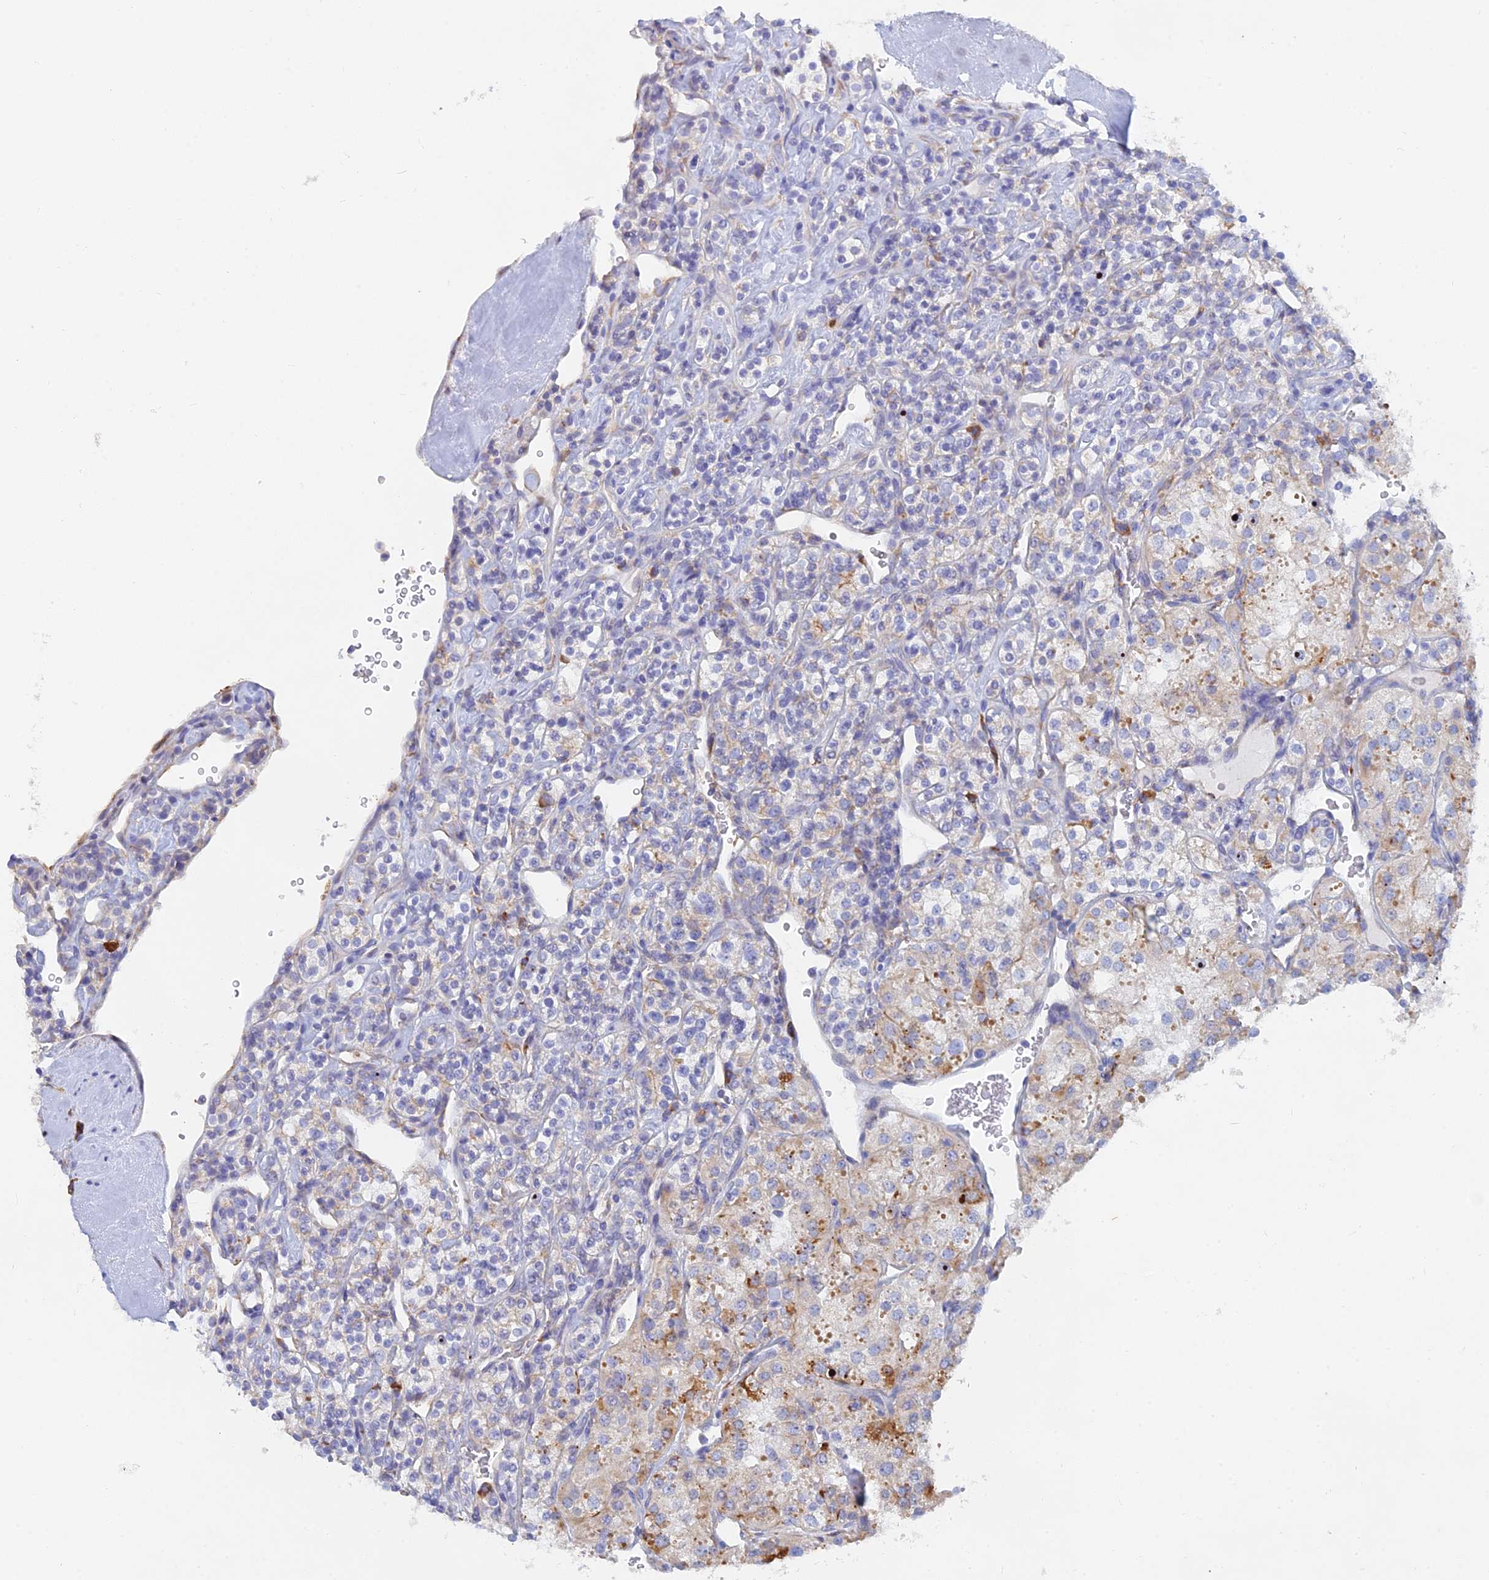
{"staining": {"intensity": "moderate", "quantity": "<25%", "location": "cytoplasmic/membranous"}, "tissue": "renal cancer", "cell_type": "Tumor cells", "image_type": "cancer", "snomed": [{"axis": "morphology", "description": "Adenocarcinoma, NOS"}, {"axis": "topography", "description": "Kidney"}], "caption": "Renal adenocarcinoma stained with a protein marker demonstrates moderate staining in tumor cells.", "gene": "WDR35", "patient": {"sex": "male", "age": 77}}